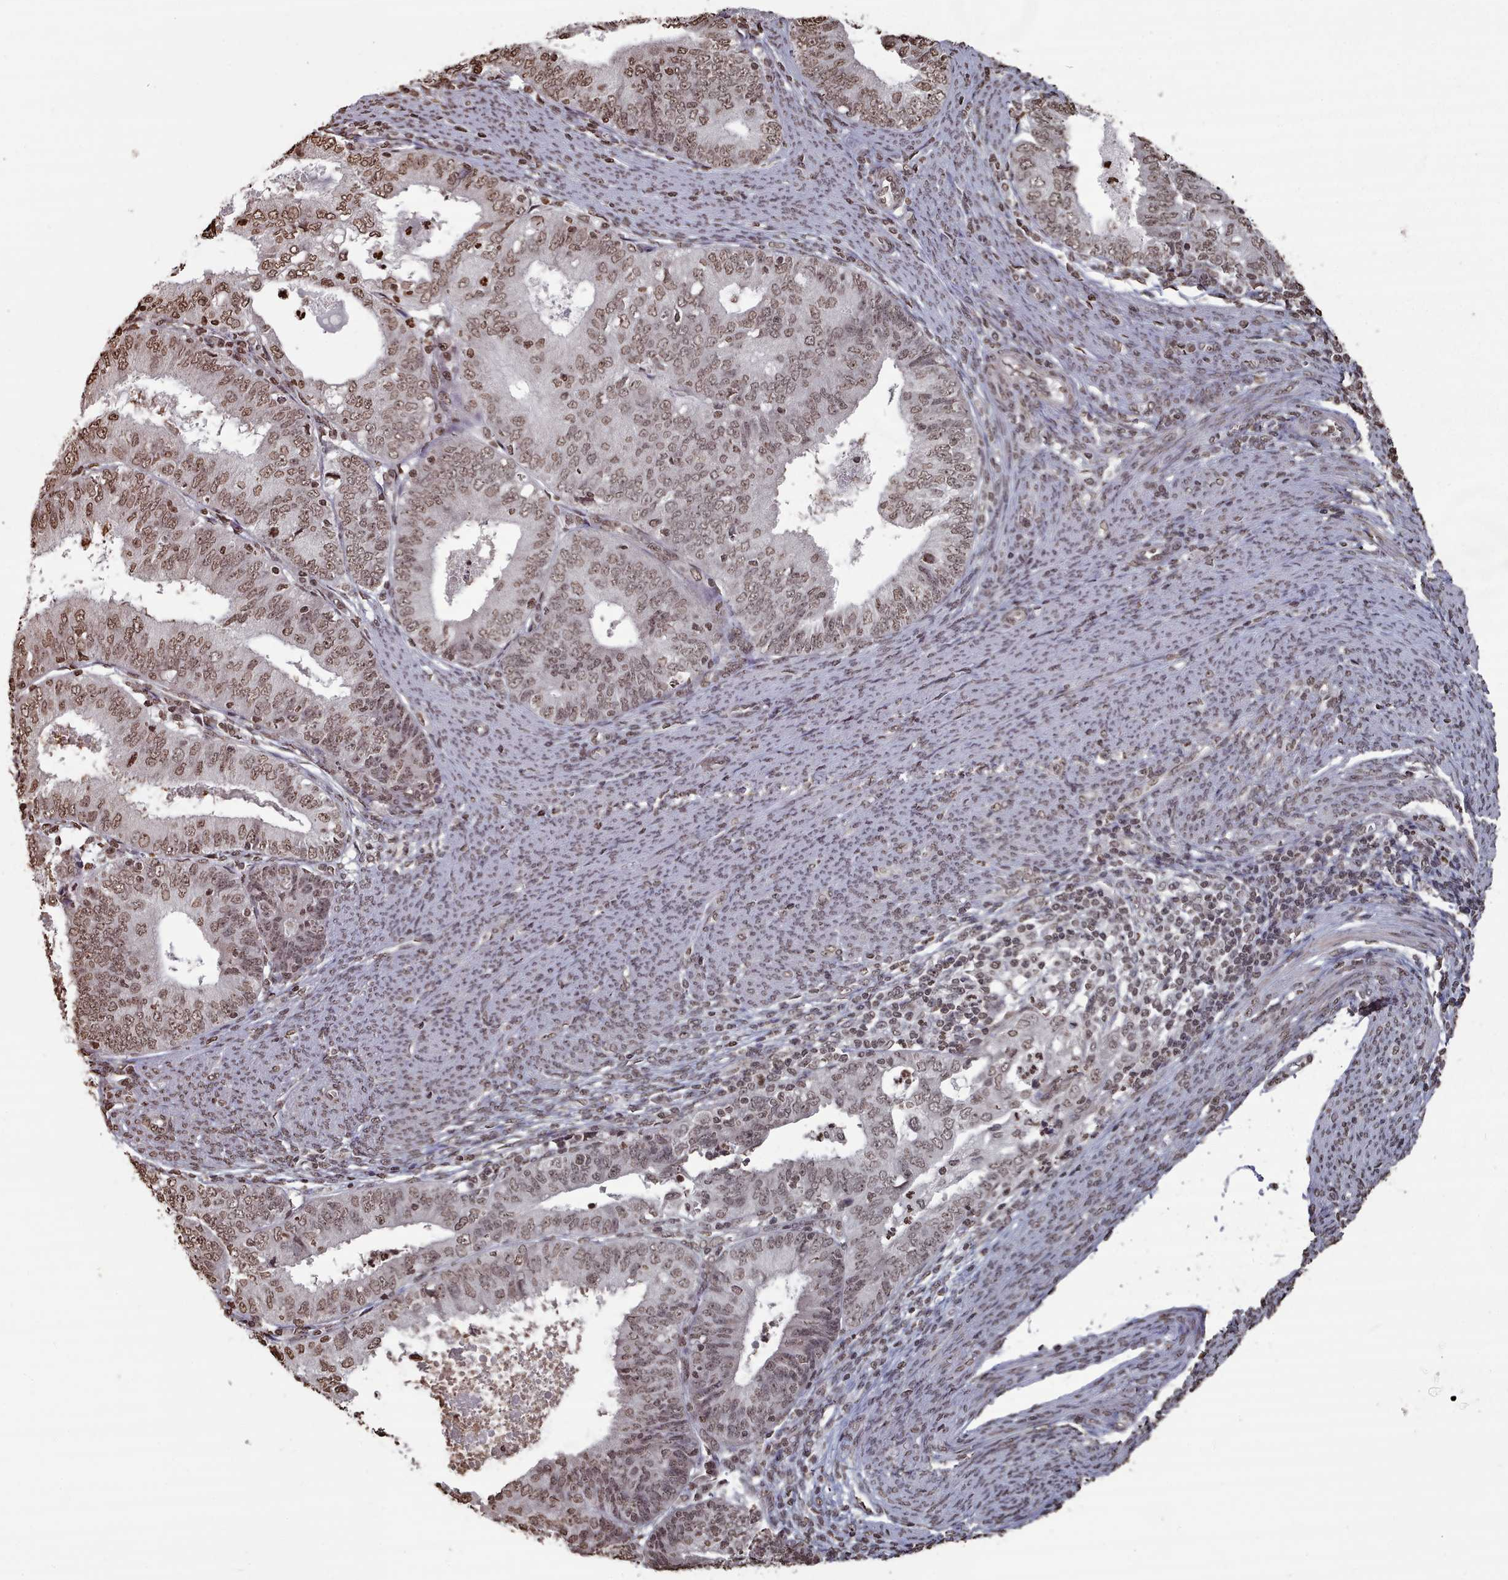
{"staining": {"intensity": "moderate", "quantity": ">75%", "location": "nuclear"}, "tissue": "endometrial cancer", "cell_type": "Tumor cells", "image_type": "cancer", "snomed": [{"axis": "morphology", "description": "Adenocarcinoma, NOS"}, {"axis": "topography", "description": "Endometrium"}], "caption": "Immunohistochemistry (IHC) image of neoplastic tissue: human endometrial cancer stained using immunohistochemistry (IHC) reveals medium levels of moderate protein expression localized specifically in the nuclear of tumor cells, appearing as a nuclear brown color.", "gene": "PLEKHG5", "patient": {"sex": "female", "age": 57}}